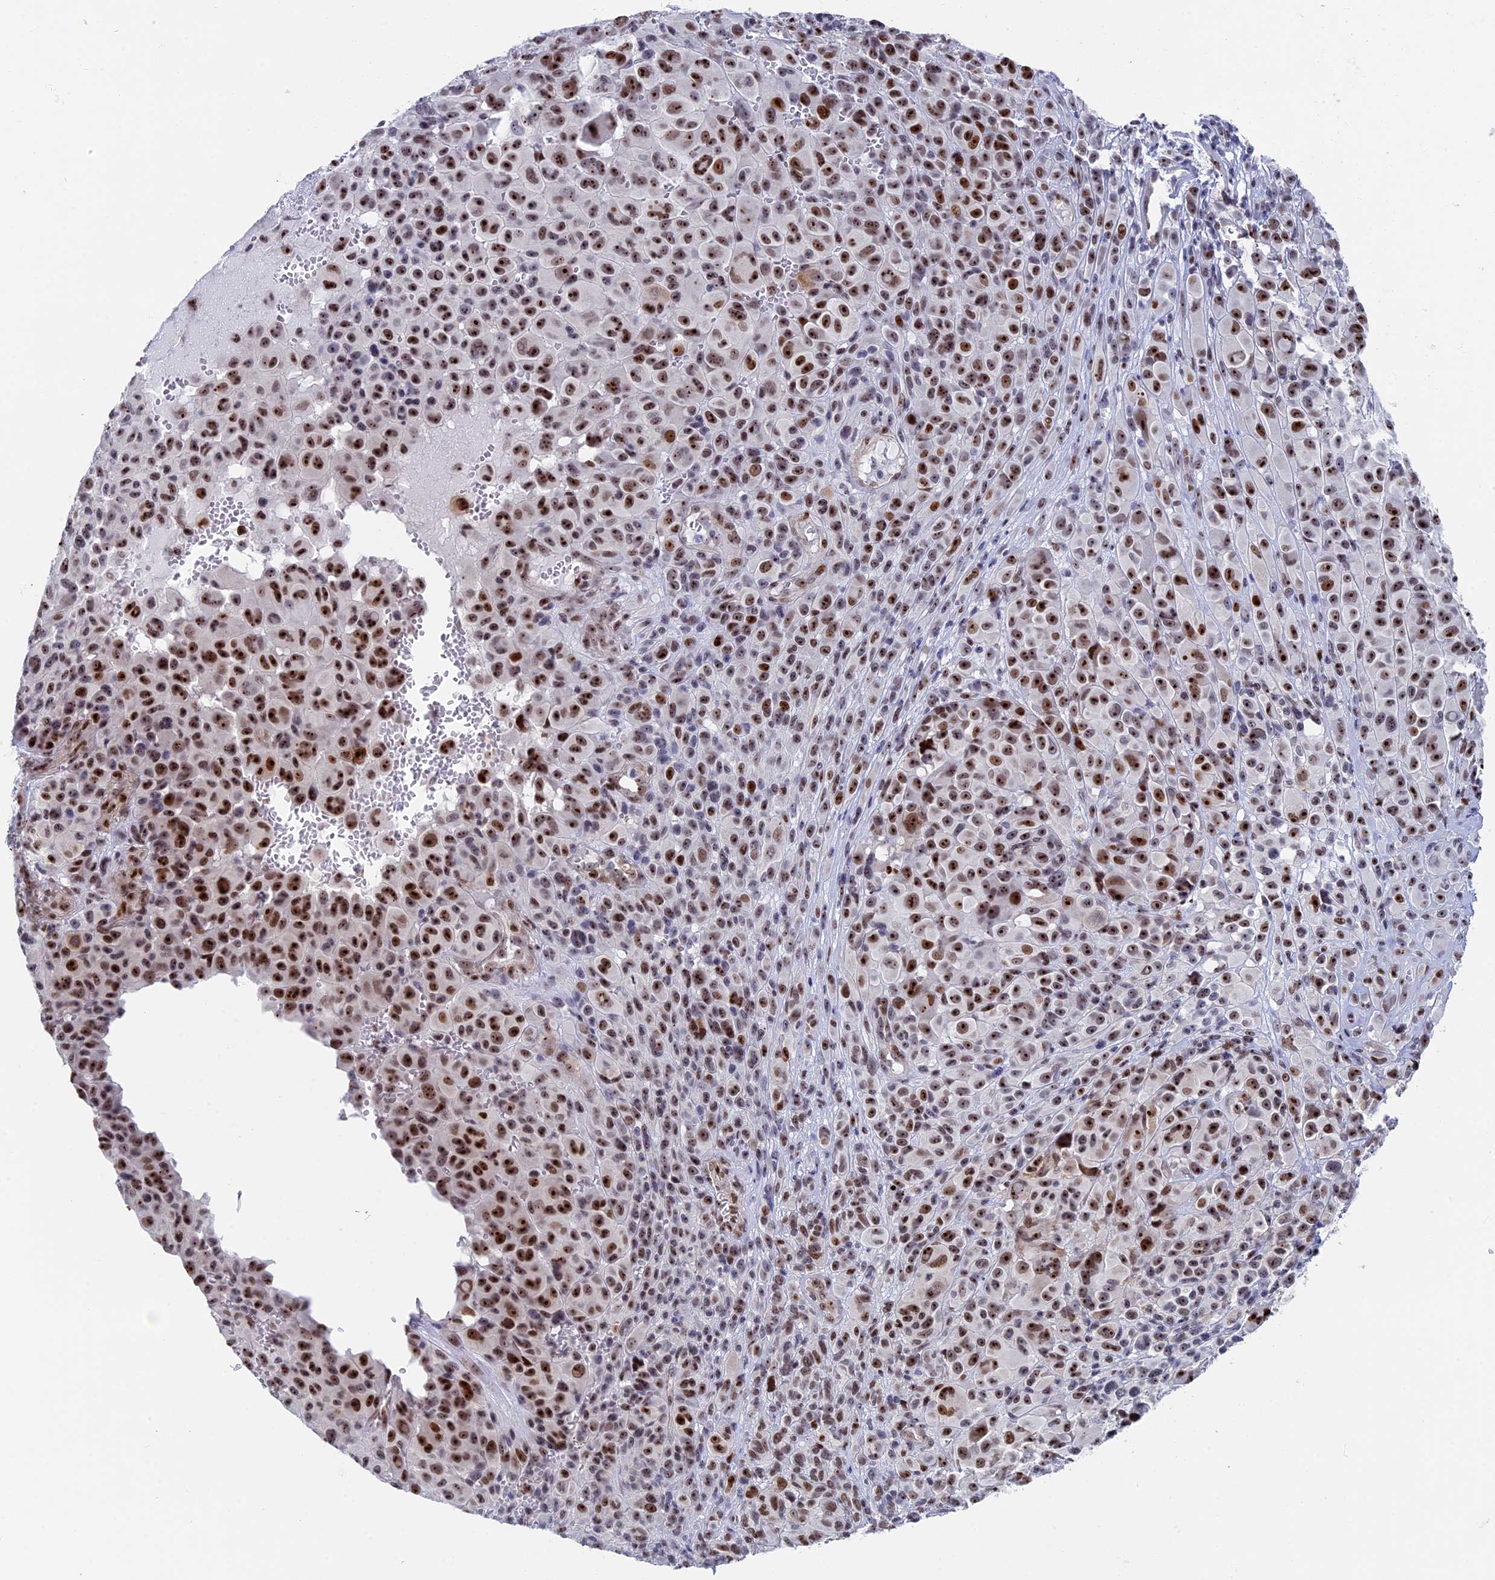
{"staining": {"intensity": "strong", "quantity": ">75%", "location": "nuclear"}, "tissue": "melanoma", "cell_type": "Tumor cells", "image_type": "cancer", "snomed": [{"axis": "morphology", "description": "Malignant melanoma, NOS"}, {"axis": "topography", "description": "Skin of trunk"}], "caption": "Tumor cells display strong nuclear expression in about >75% of cells in melanoma.", "gene": "CCDC86", "patient": {"sex": "male", "age": 71}}